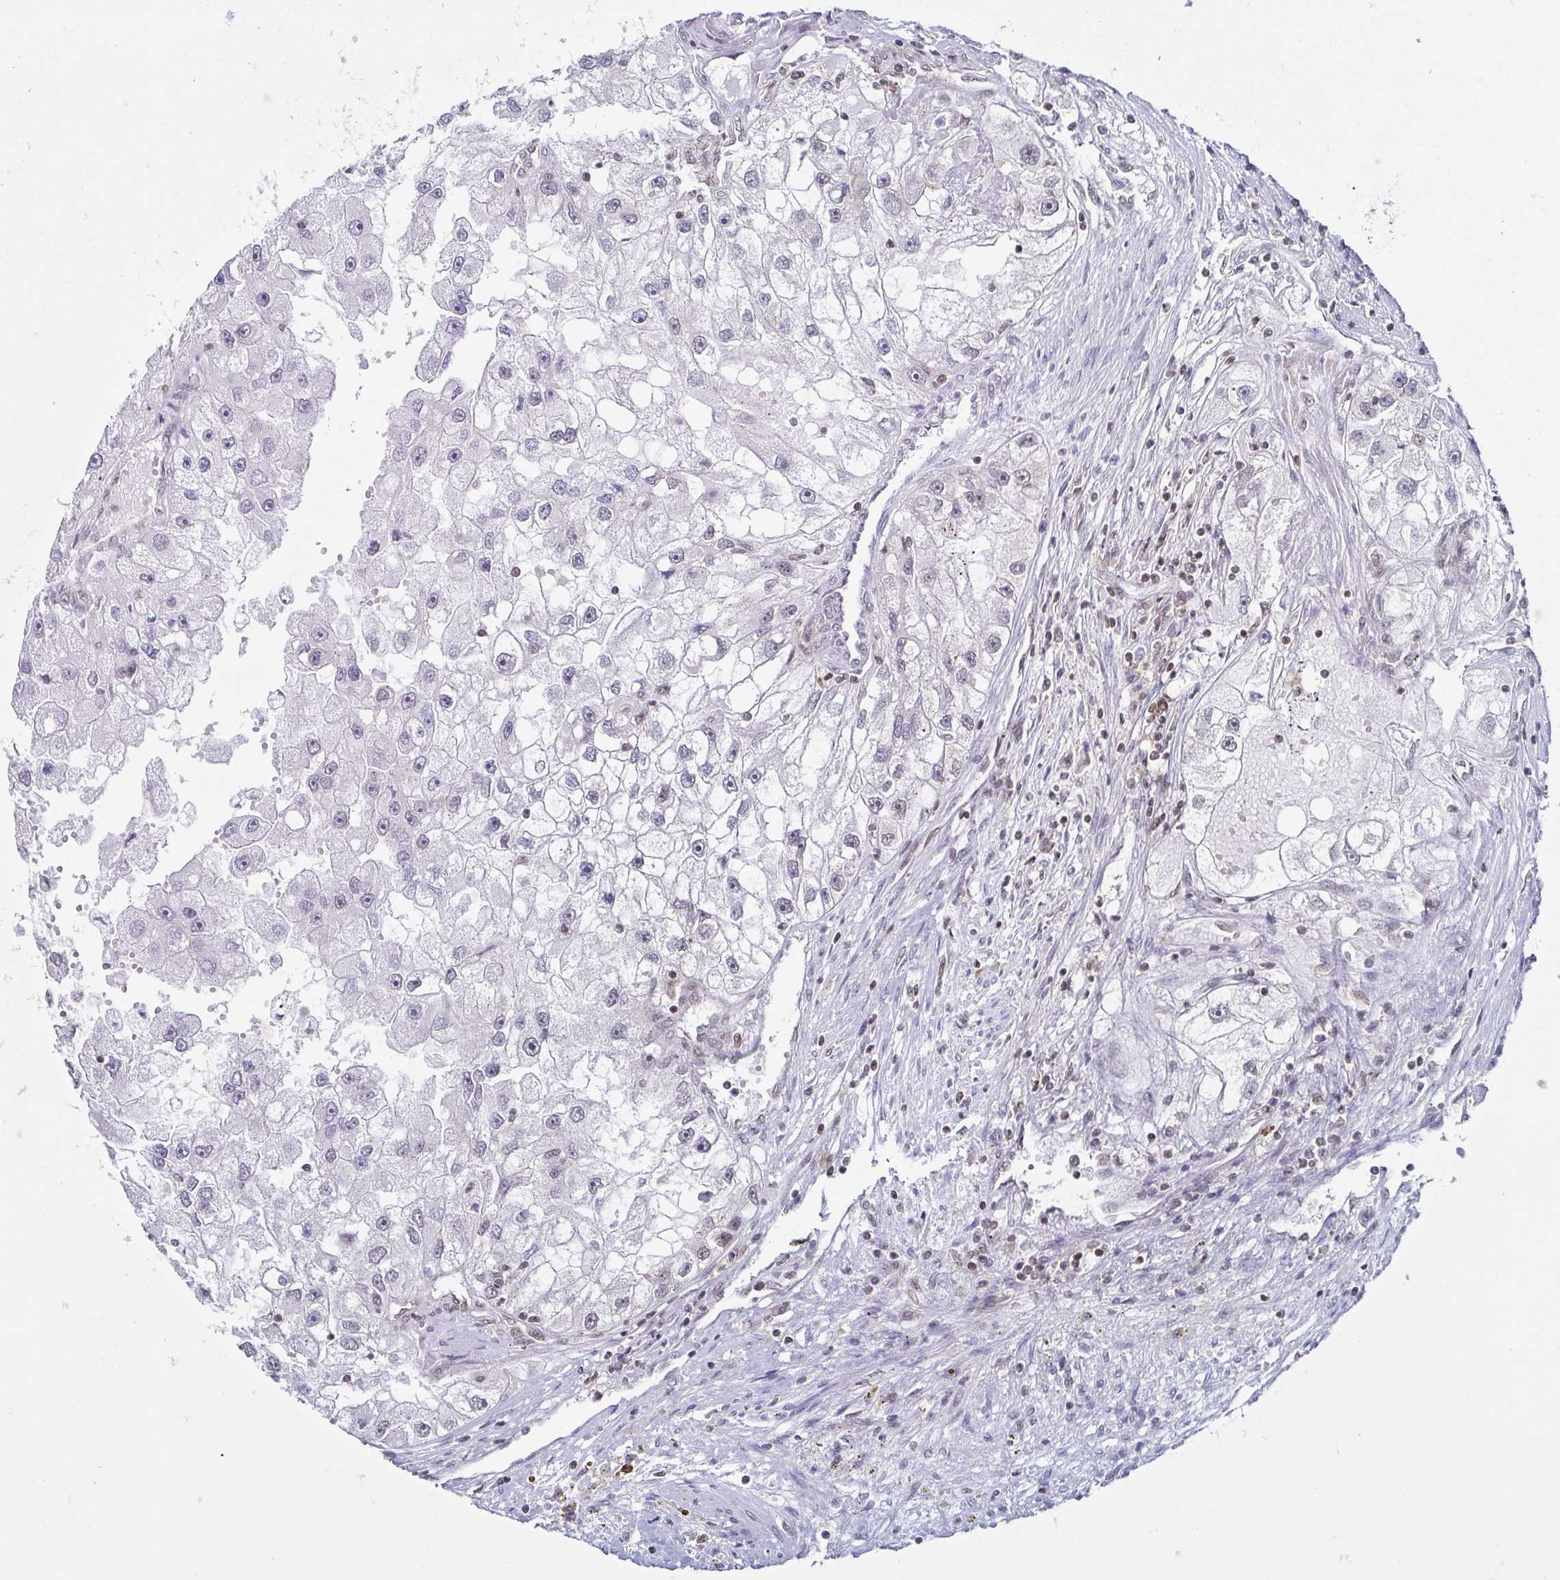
{"staining": {"intensity": "negative", "quantity": "none", "location": "none"}, "tissue": "renal cancer", "cell_type": "Tumor cells", "image_type": "cancer", "snomed": [{"axis": "morphology", "description": "Adenocarcinoma, NOS"}, {"axis": "topography", "description": "Kidney"}], "caption": "Tumor cells show no significant positivity in adenocarcinoma (renal). The staining is performed using DAB (3,3'-diaminobenzidine) brown chromogen with nuclei counter-stained in using hematoxylin.", "gene": "EWSR1", "patient": {"sex": "male", "age": 63}}